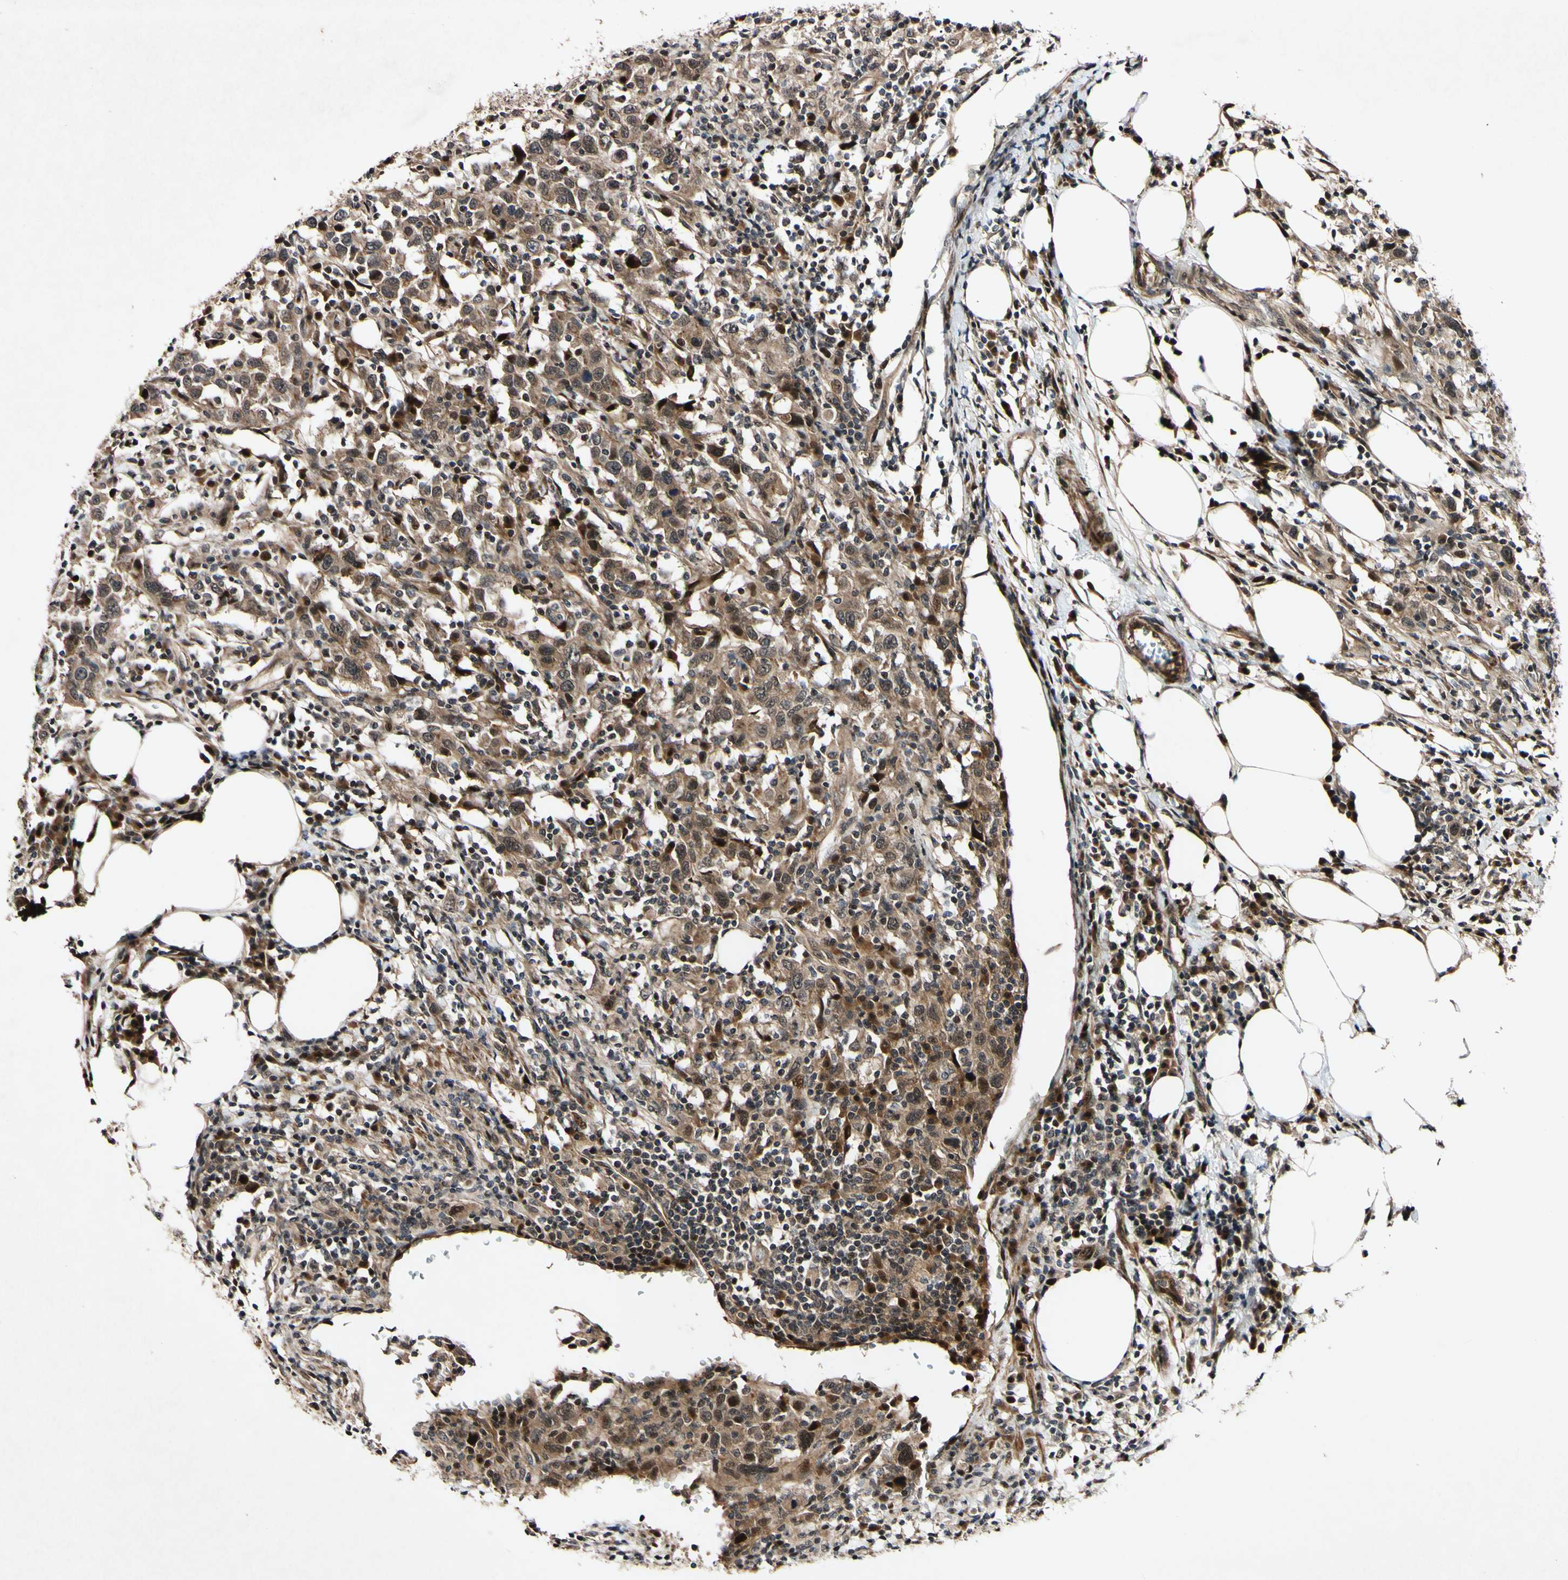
{"staining": {"intensity": "moderate", "quantity": ">75%", "location": "cytoplasmic/membranous"}, "tissue": "urothelial cancer", "cell_type": "Tumor cells", "image_type": "cancer", "snomed": [{"axis": "morphology", "description": "Urothelial carcinoma, High grade"}, {"axis": "topography", "description": "Urinary bladder"}], "caption": "A high-resolution histopathology image shows IHC staining of high-grade urothelial carcinoma, which shows moderate cytoplasmic/membranous staining in approximately >75% of tumor cells.", "gene": "CSNK1E", "patient": {"sex": "male", "age": 61}}